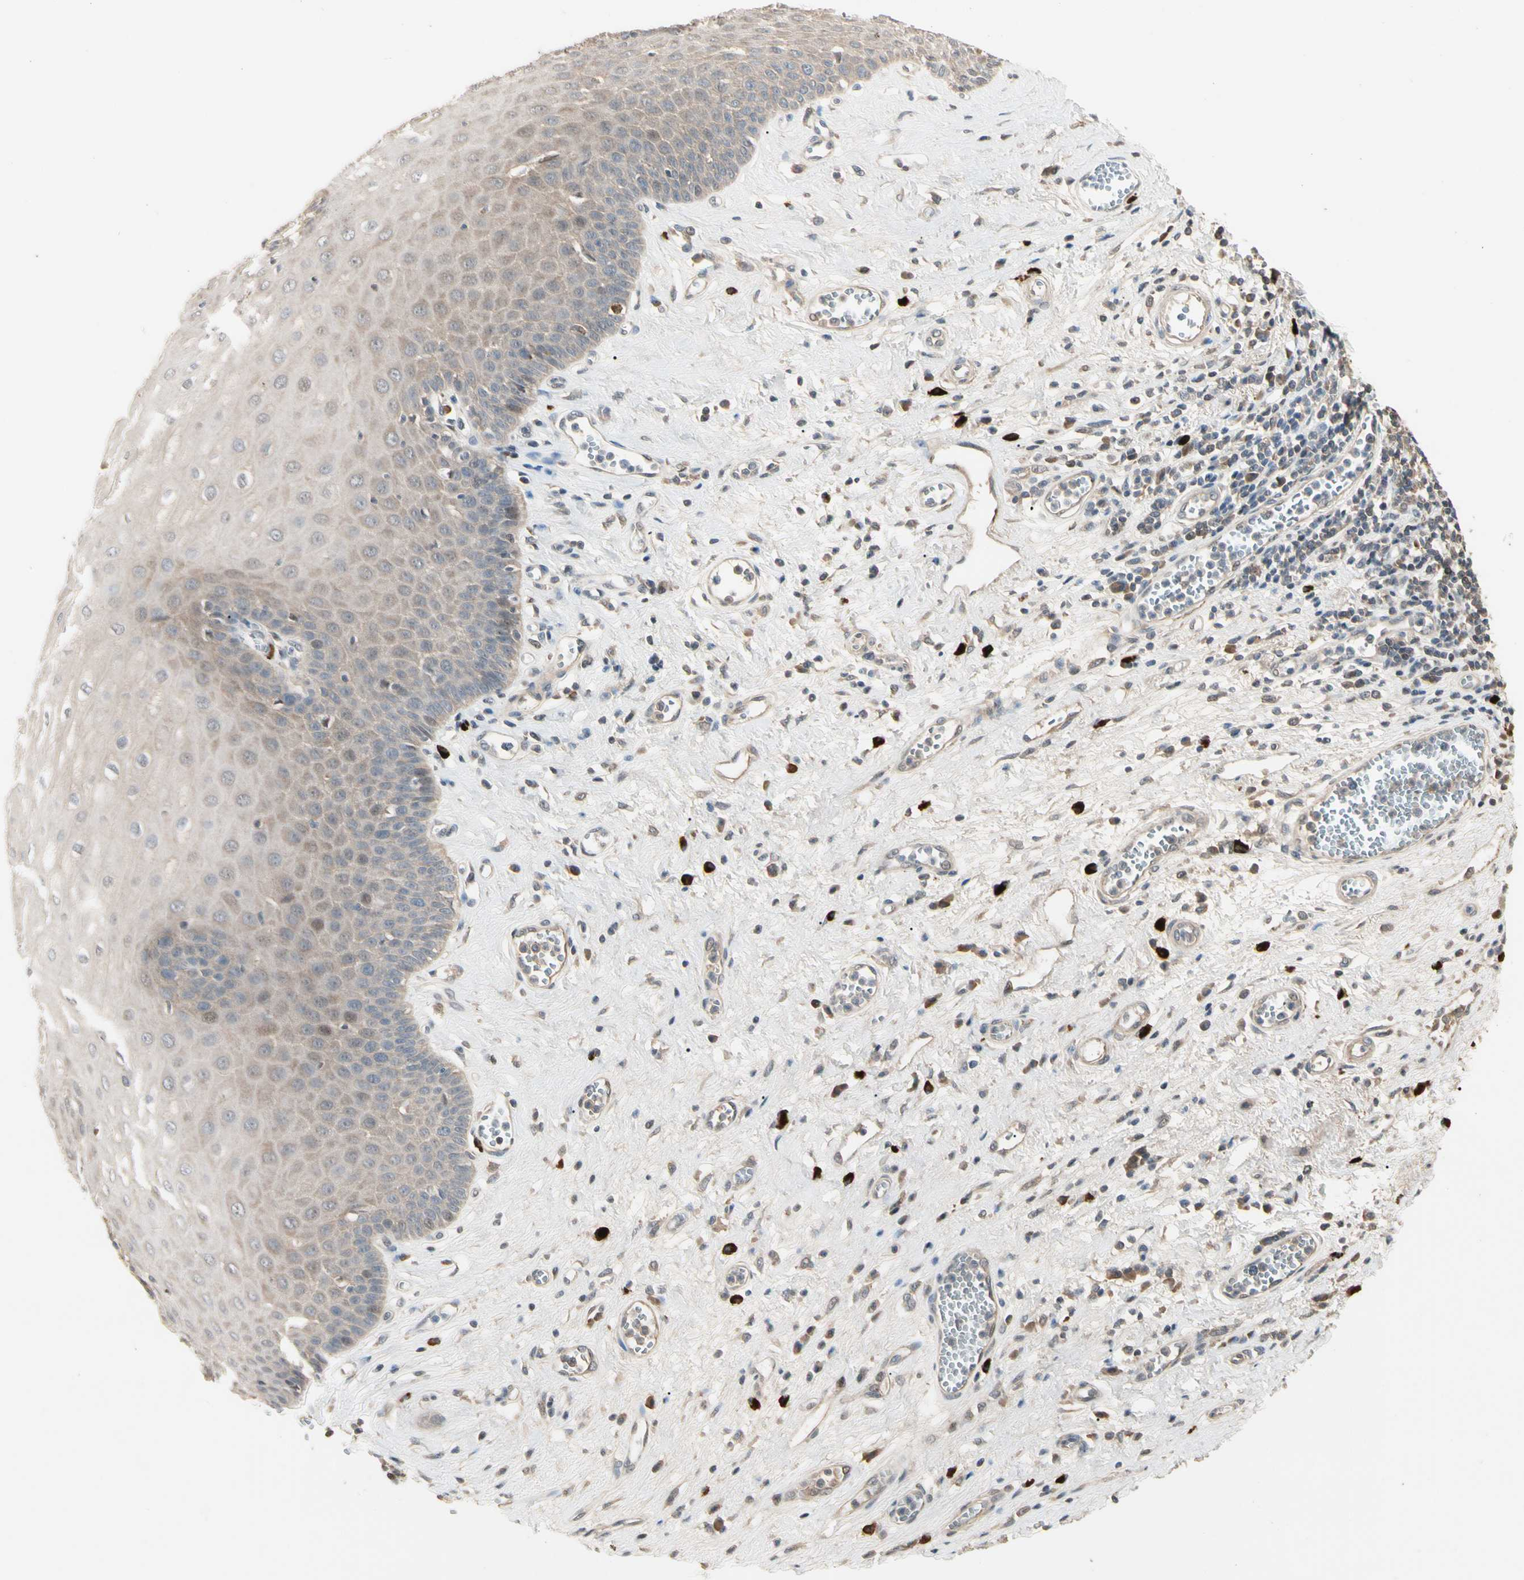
{"staining": {"intensity": "weak", "quantity": "25%-75%", "location": "cytoplasmic/membranous"}, "tissue": "esophagus", "cell_type": "Squamous epithelial cells", "image_type": "normal", "snomed": [{"axis": "morphology", "description": "Normal tissue, NOS"}, {"axis": "morphology", "description": "Squamous cell carcinoma, NOS"}, {"axis": "topography", "description": "Esophagus"}], "caption": "The image demonstrates a brown stain indicating the presence of a protein in the cytoplasmic/membranous of squamous epithelial cells in esophagus. The staining is performed using DAB brown chromogen to label protein expression. The nuclei are counter-stained blue using hematoxylin.", "gene": "ATG4C", "patient": {"sex": "male", "age": 65}}